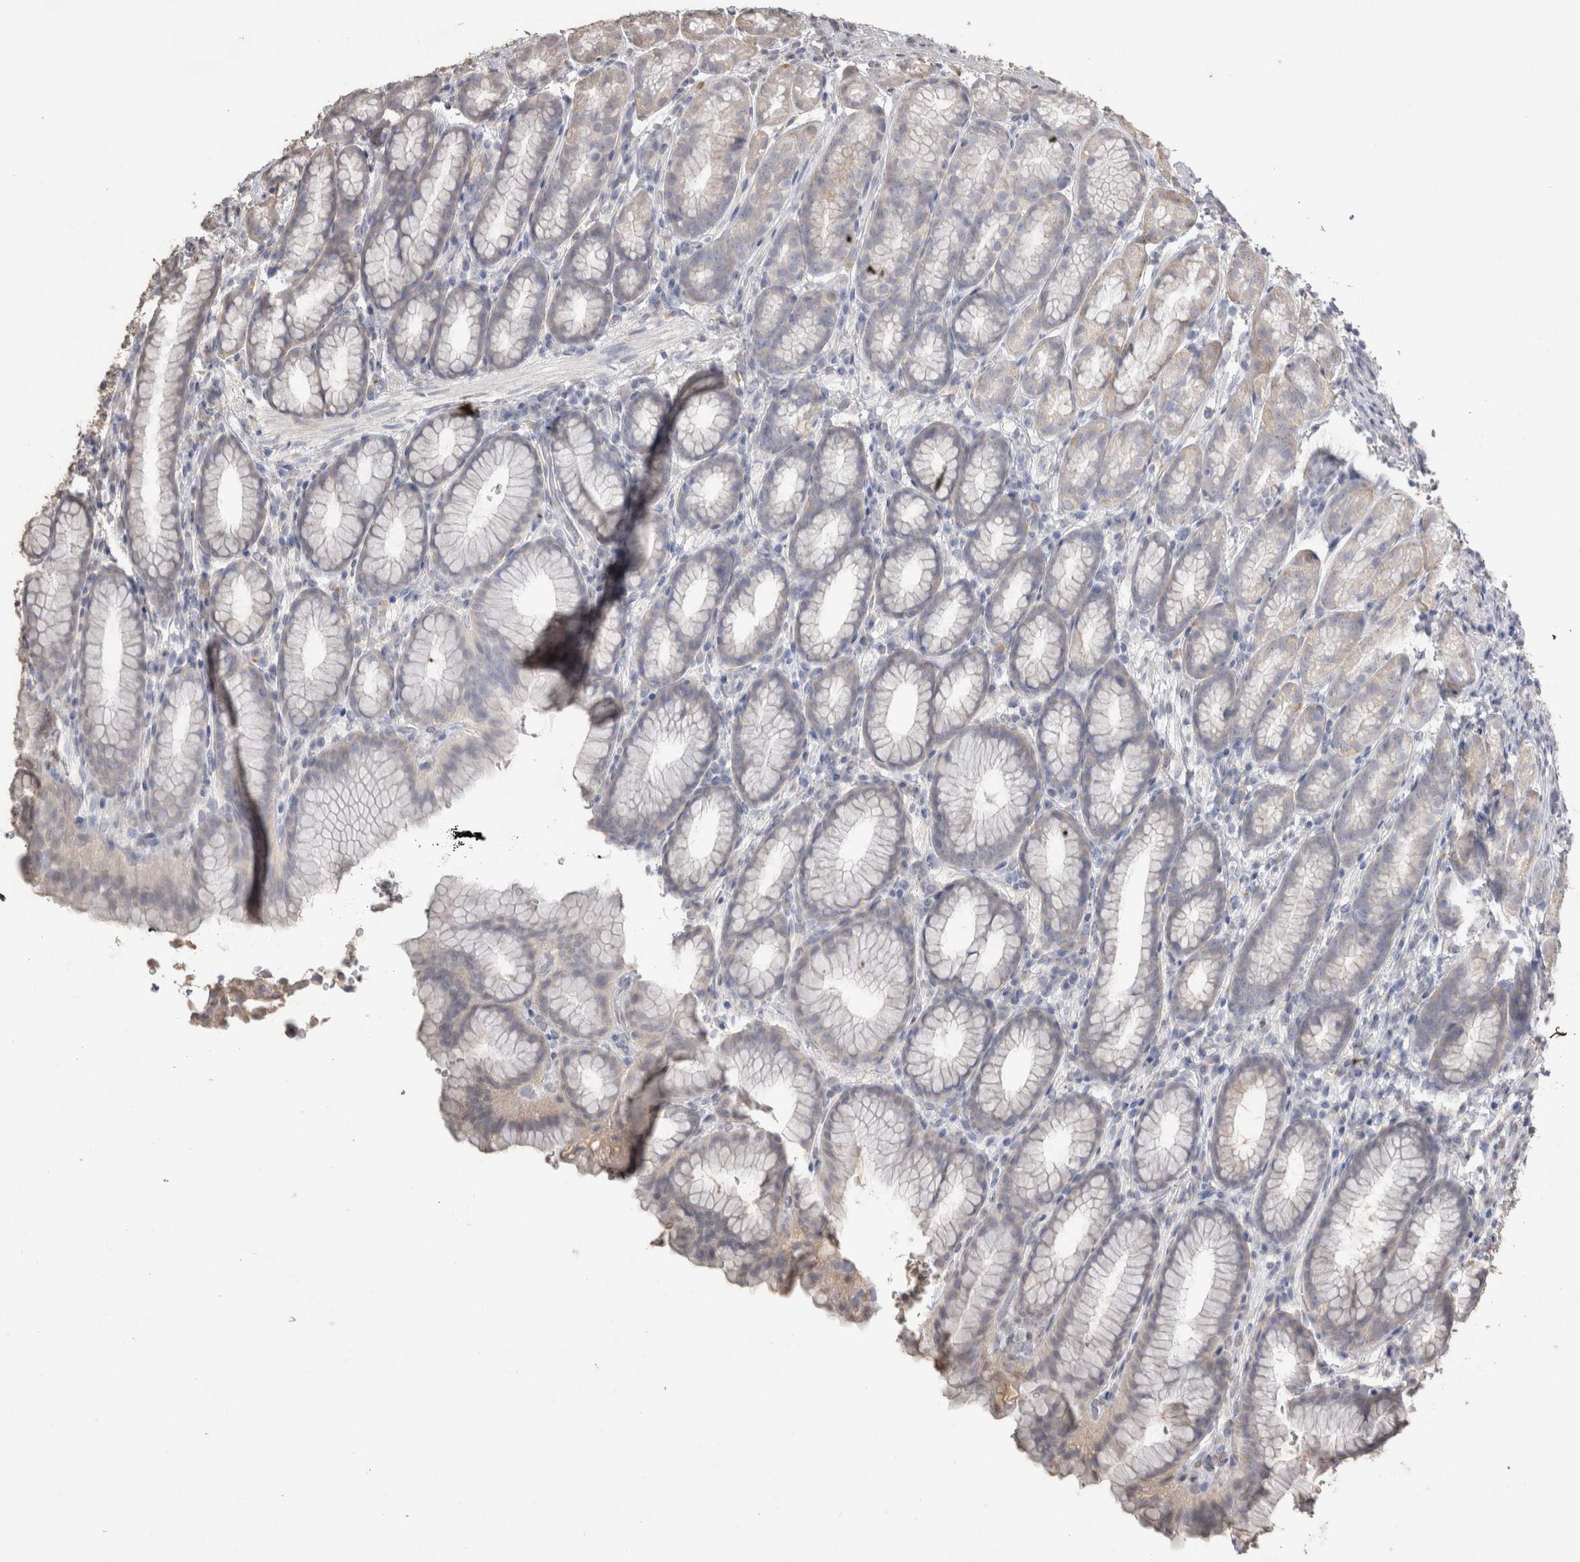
{"staining": {"intensity": "weak", "quantity": "<25%", "location": "cytoplasmic/membranous"}, "tissue": "stomach", "cell_type": "Glandular cells", "image_type": "normal", "snomed": [{"axis": "morphology", "description": "Normal tissue, NOS"}, {"axis": "topography", "description": "Stomach"}], "caption": "A high-resolution photomicrograph shows immunohistochemistry staining of benign stomach, which demonstrates no significant positivity in glandular cells. (DAB (3,3'-diaminobenzidine) immunohistochemistry, high magnification).", "gene": "NAALADL2", "patient": {"sex": "male", "age": 42}}